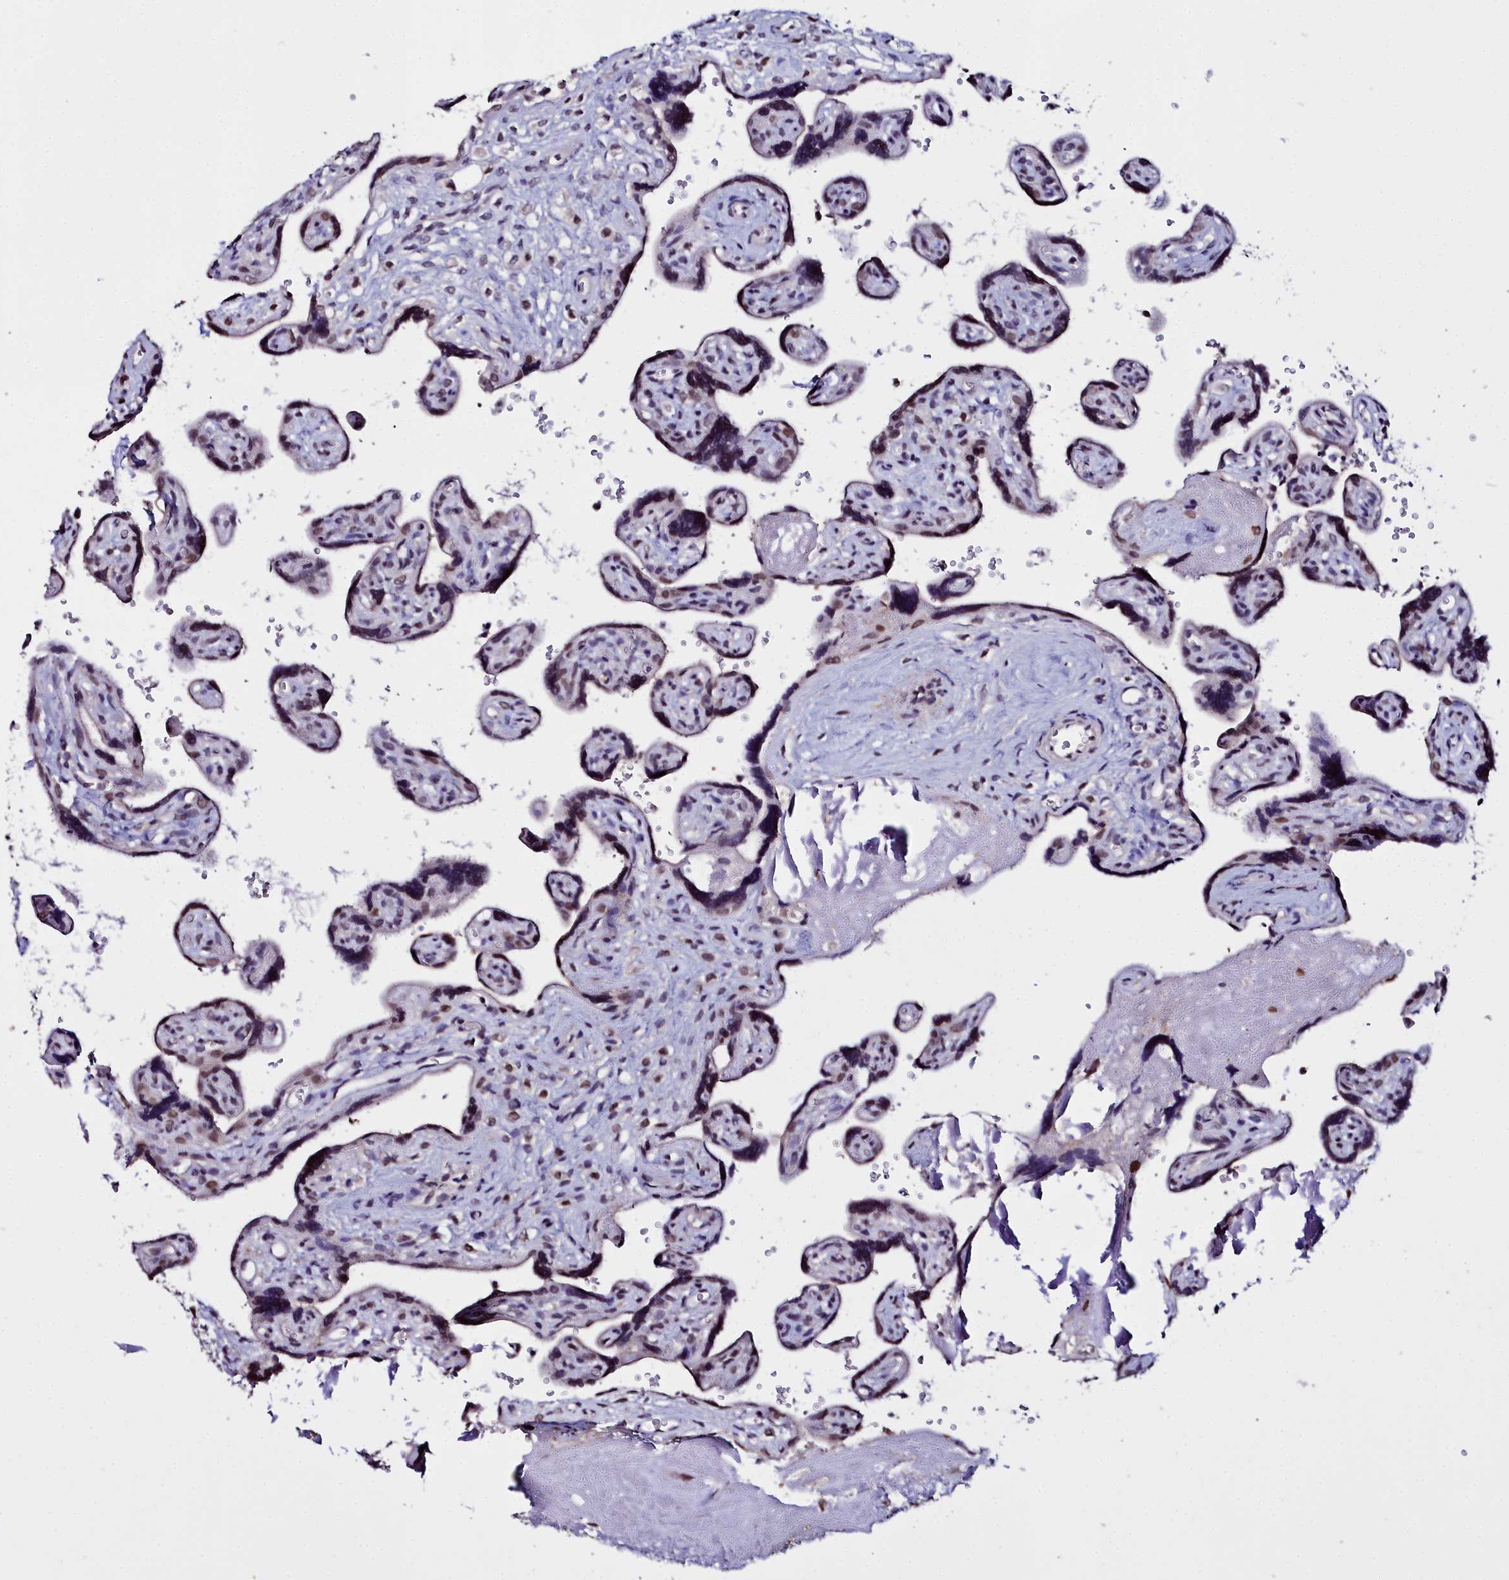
{"staining": {"intensity": "moderate", "quantity": ">75%", "location": "cytoplasmic/membranous,nuclear"}, "tissue": "placenta", "cell_type": "Decidual cells", "image_type": "normal", "snomed": [{"axis": "morphology", "description": "Normal tissue, NOS"}, {"axis": "topography", "description": "Placenta"}], "caption": "Immunohistochemistry (IHC) (DAB) staining of unremarkable human placenta demonstrates moderate cytoplasmic/membranous,nuclear protein positivity in about >75% of decidual cells.", "gene": "CCDC97", "patient": {"sex": "female", "age": 39}}